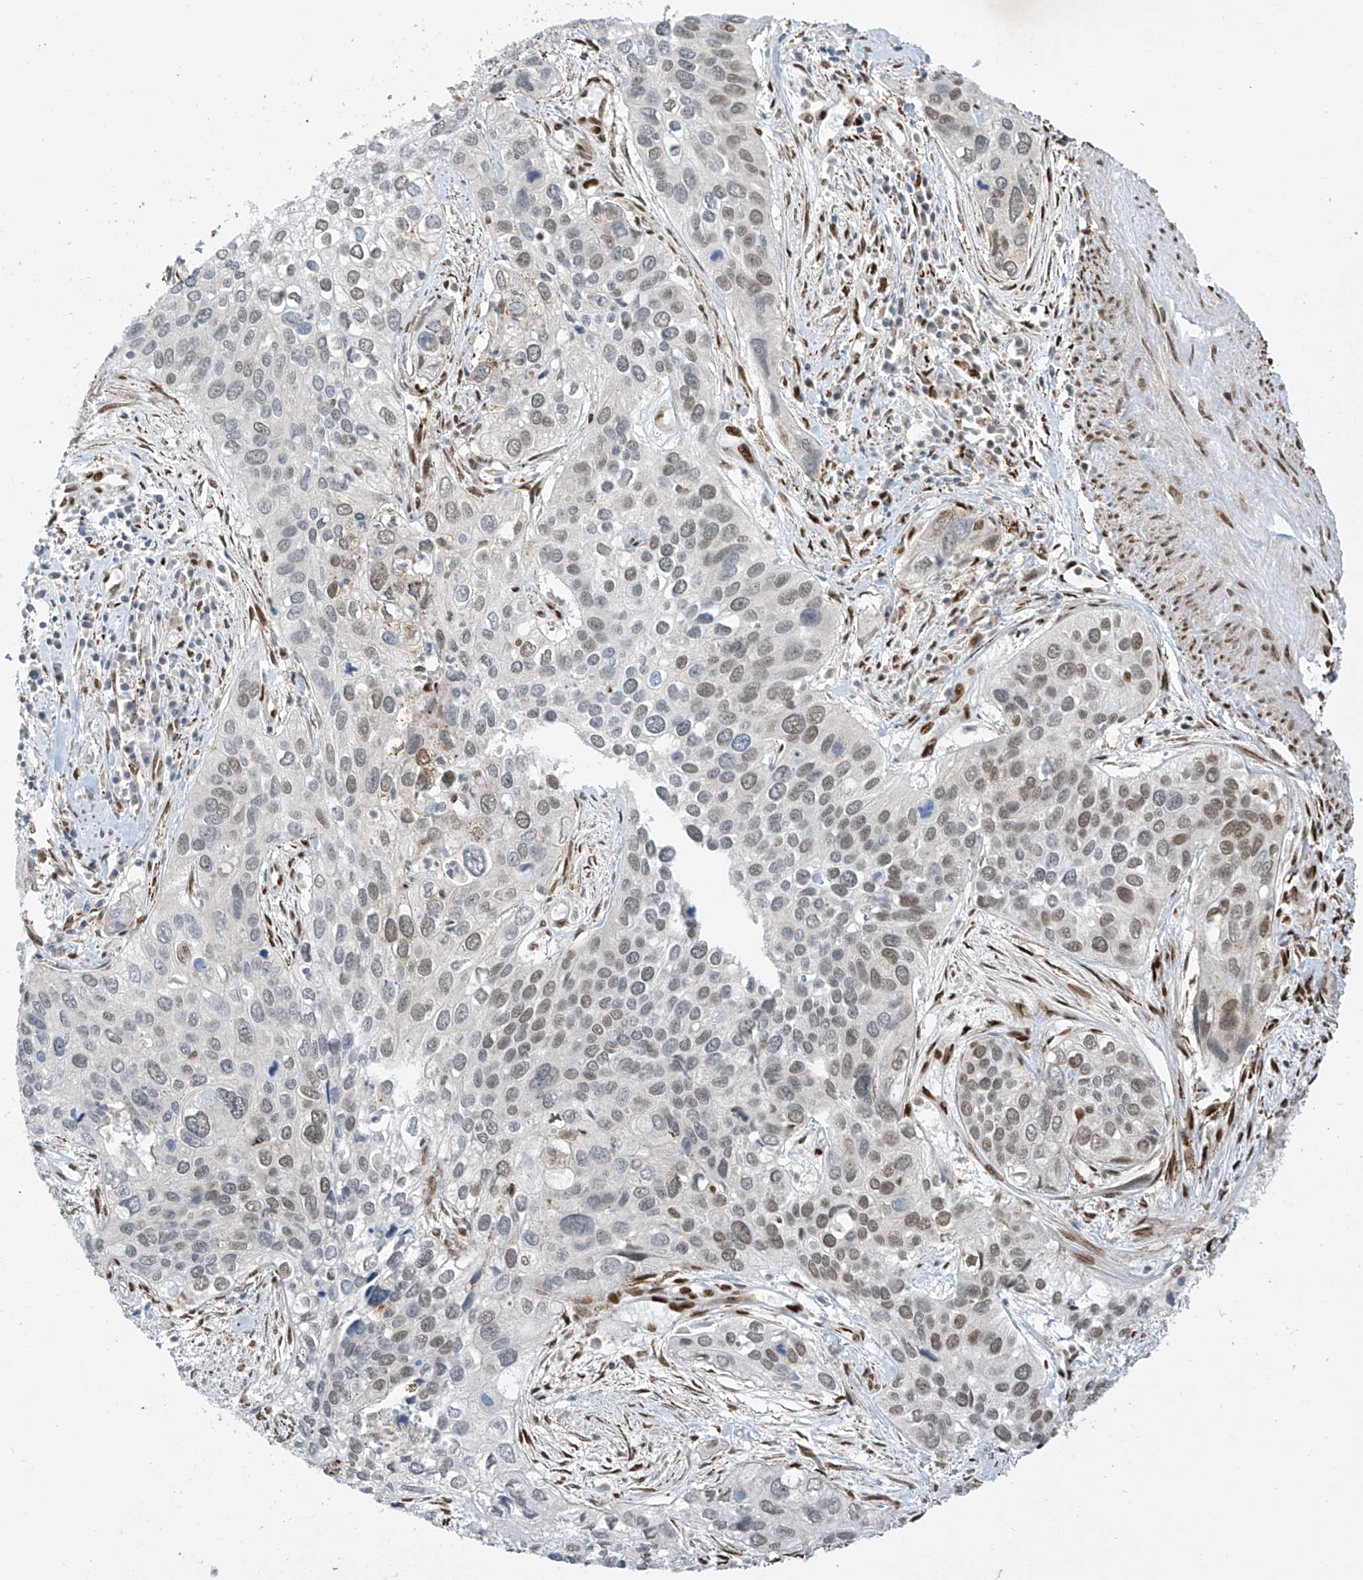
{"staining": {"intensity": "weak", "quantity": "25%-75%", "location": "nuclear"}, "tissue": "cervical cancer", "cell_type": "Tumor cells", "image_type": "cancer", "snomed": [{"axis": "morphology", "description": "Squamous cell carcinoma, NOS"}, {"axis": "topography", "description": "Cervix"}], "caption": "Protein positivity by immunohistochemistry (IHC) exhibits weak nuclear staining in about 25%-75% of tumor cells in squamous cell carcinoma (cervical). (DAB (3,3'-diaminobenzidine) = brown stain, brightfield microscopy at high magnification).", "gene": "PM20D2", "patient": {"sex": "female", "age": 55}}